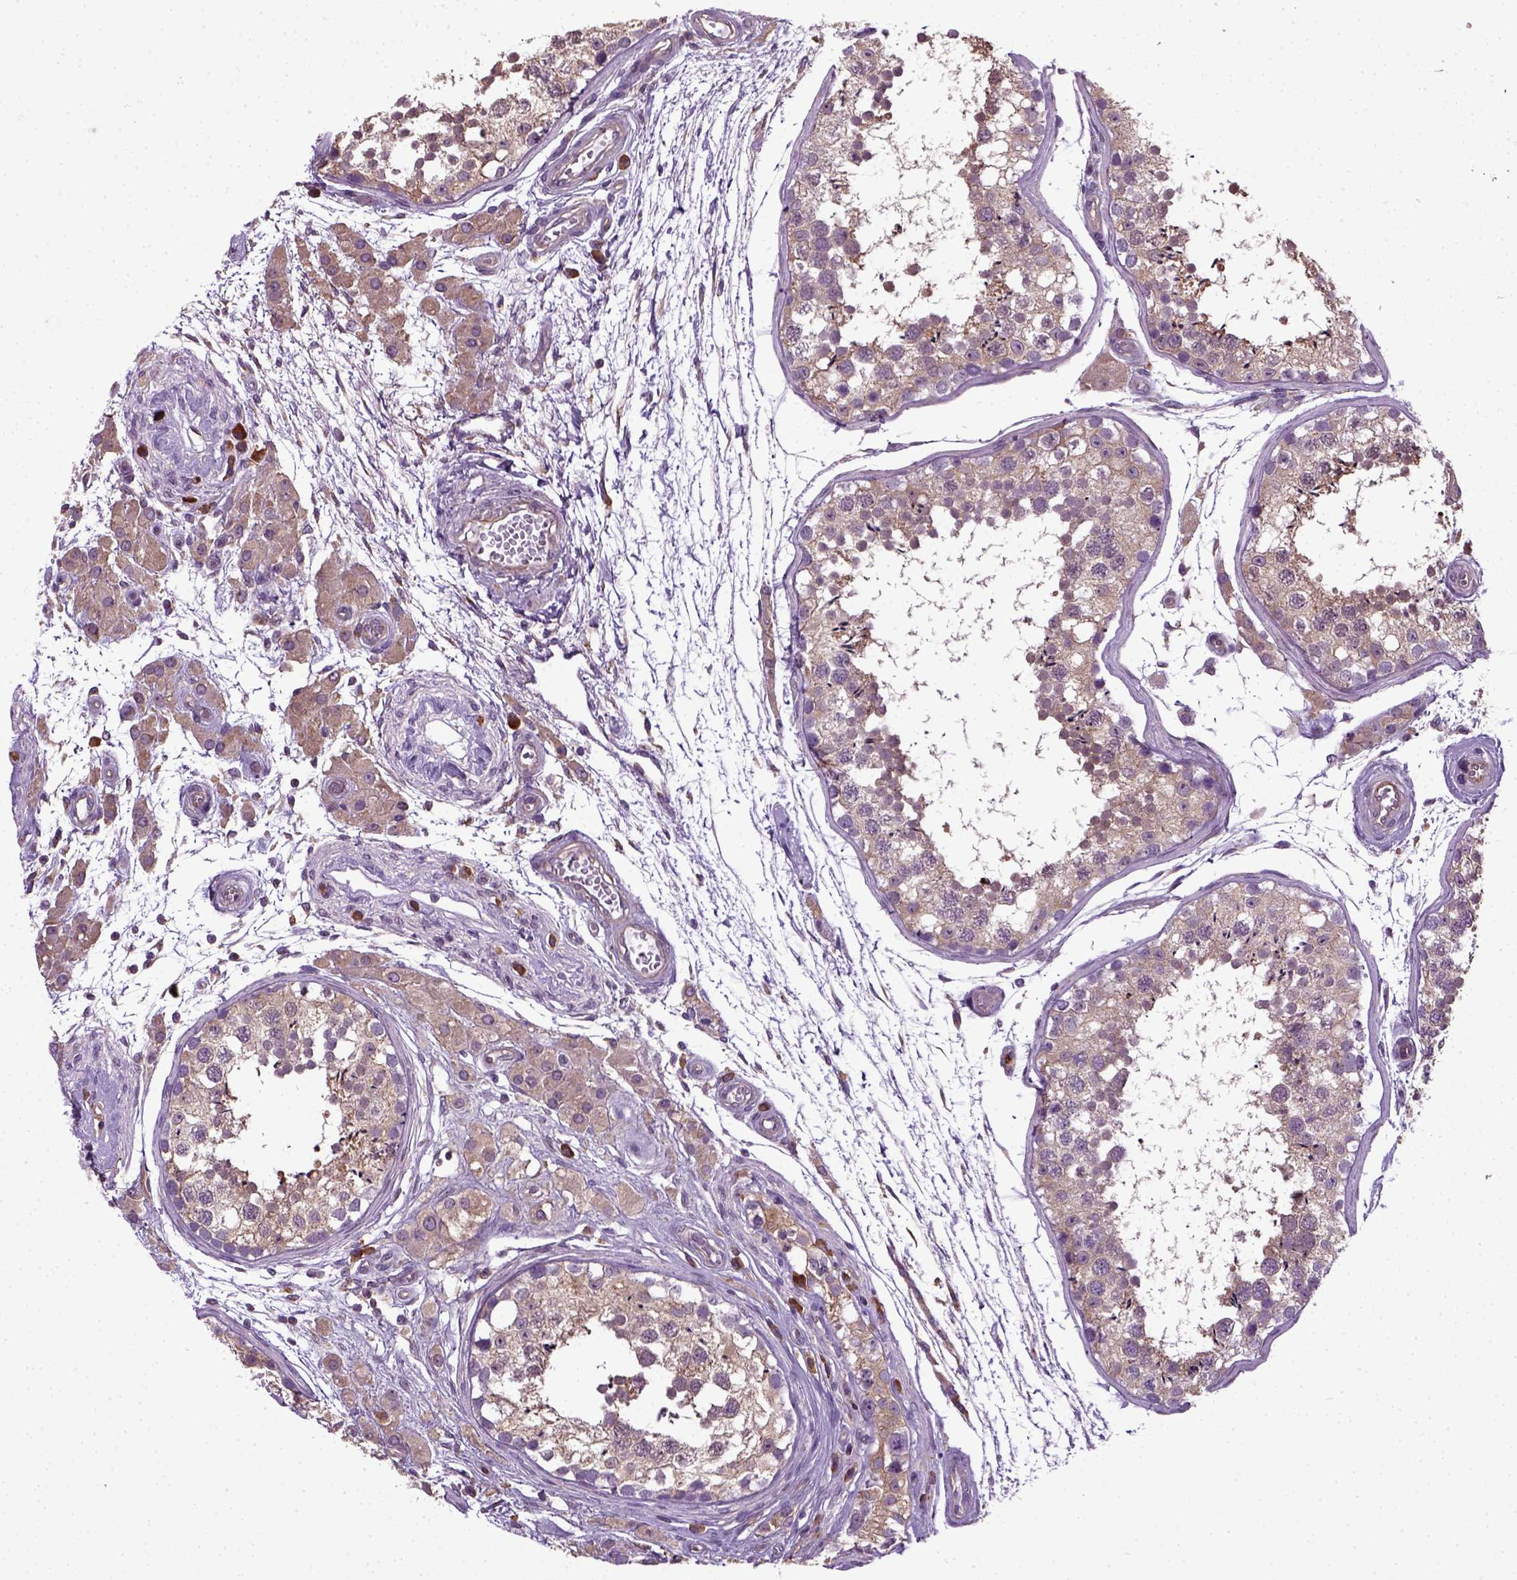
{"staining": {"intensity": "weak", "quantity": "25%-75%", "location": "cytoplasmic/membranous"}, "tissue": "testis", "cell_type": "Cells in seminiferous ducts", "image_type": "normal", "snomed": [{"axis": "morphology", "description": "Normal tissue, NOS"}, {"axis": "morphology", "description": "Seminoma, NOS"}, {"axis": "topography", "description": "Testis"}], "caption": "An image showing weak cytoplasmic/membranous positivity in about 25%-75% of cells in seminiferous ducts in unremarkable testis, as visualized by brown immunohistochemical staining.", "gene": "TPRG1", "patient": {"sex": "male", "age": 29}}